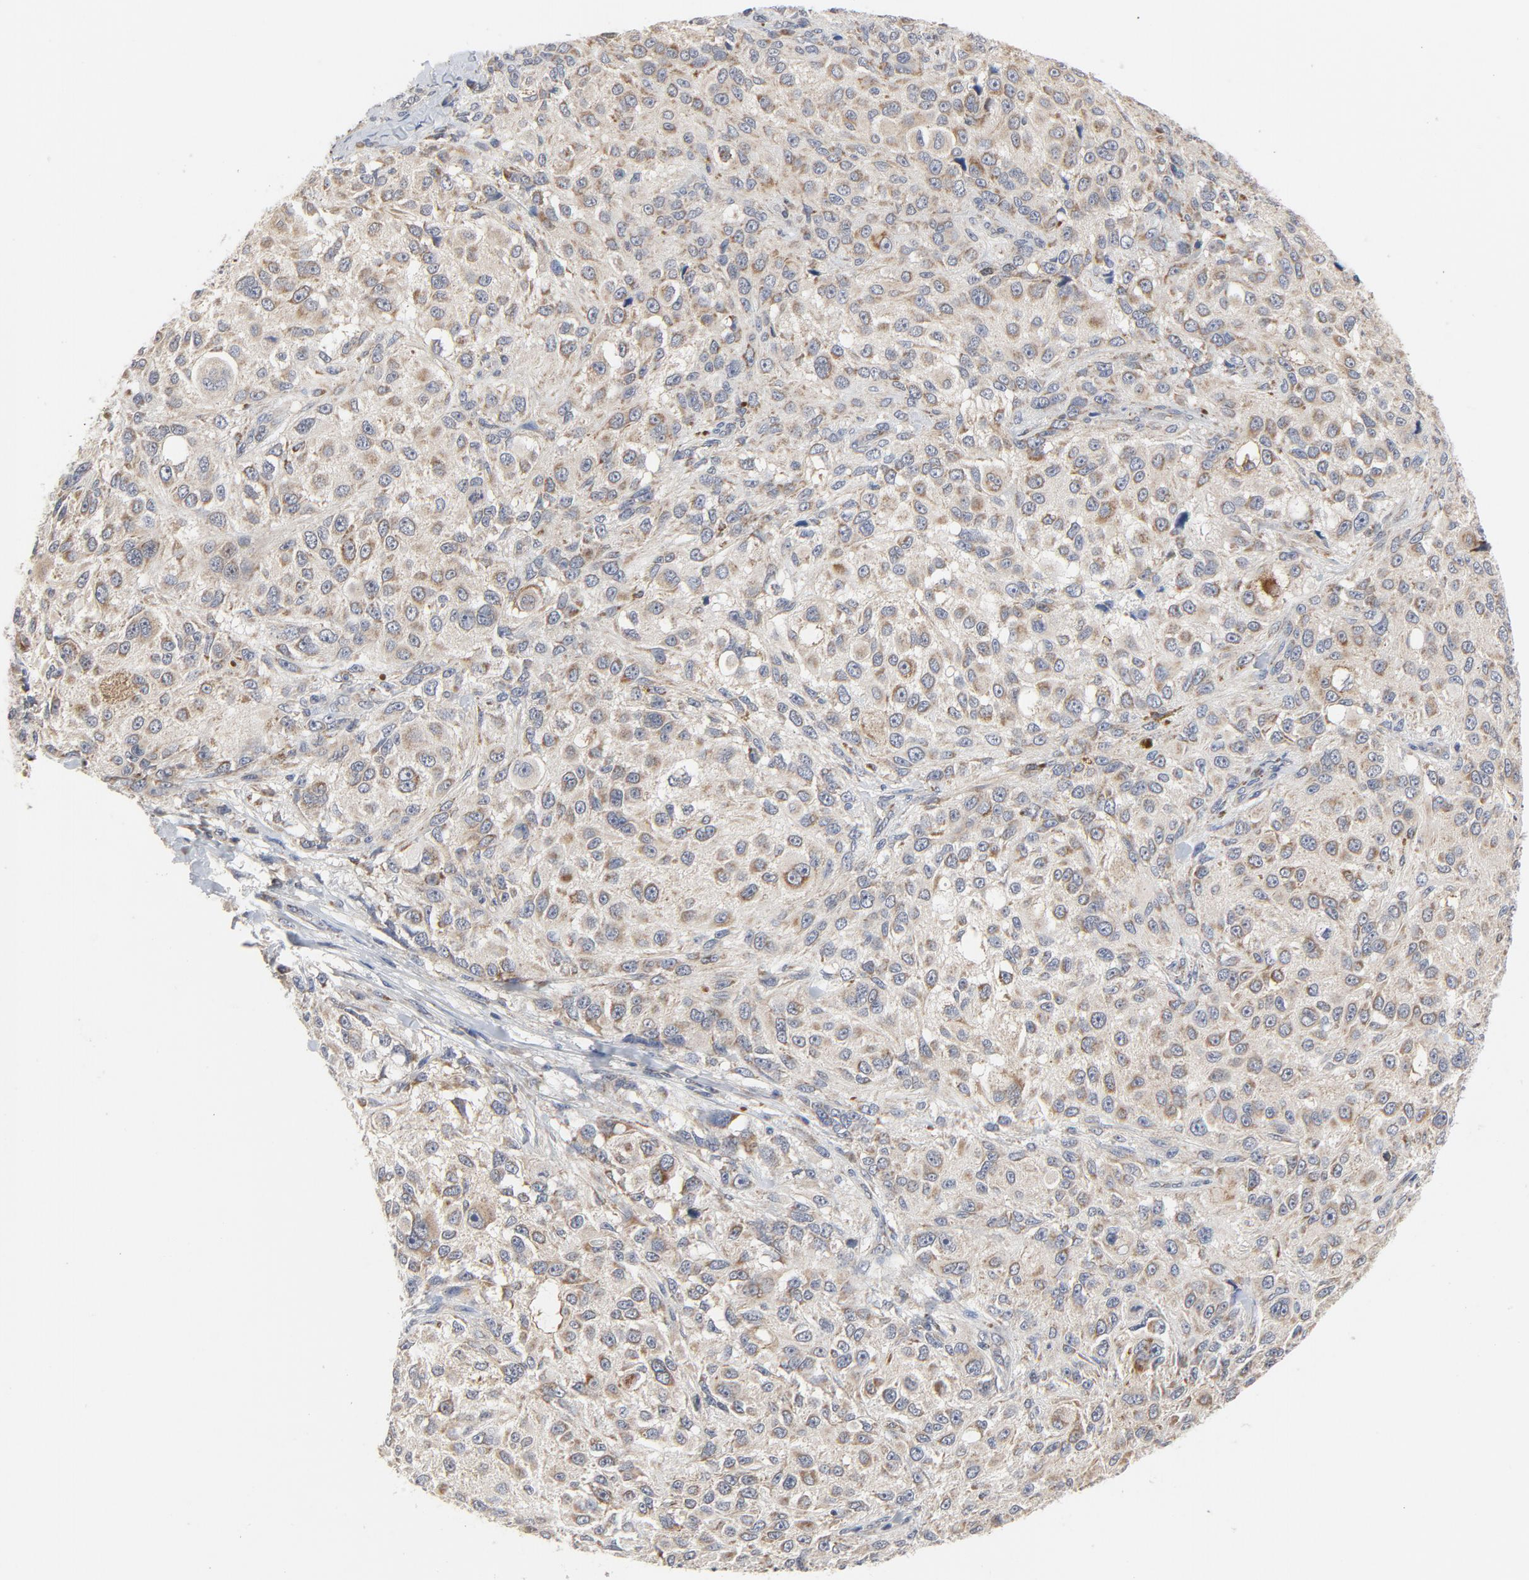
{"staining": {"intensity": "weak", "quantity": ">75%", "location": "cytoplasmic/membranous"}, "tissue": "melanoma", "cell_type": "Tumor cells", "image_type": "cancer", "snomed": [{"axis": "morphology", "description": "Necrosis, NOS"}, {"axis": "morphology", "description": "Malignant melanoma, NOS"}, {"axis": "topography", "description": "Skin"}], "caption": "A high-resolution micrograph shows immunohistochemistry (IHC) staining of melanoma, which reveals weak cytoplasmic/membranous expression in about >75% of tumor cells.", "gene": "C14orf119", "patient": {"sex": "female", "age": 87}}